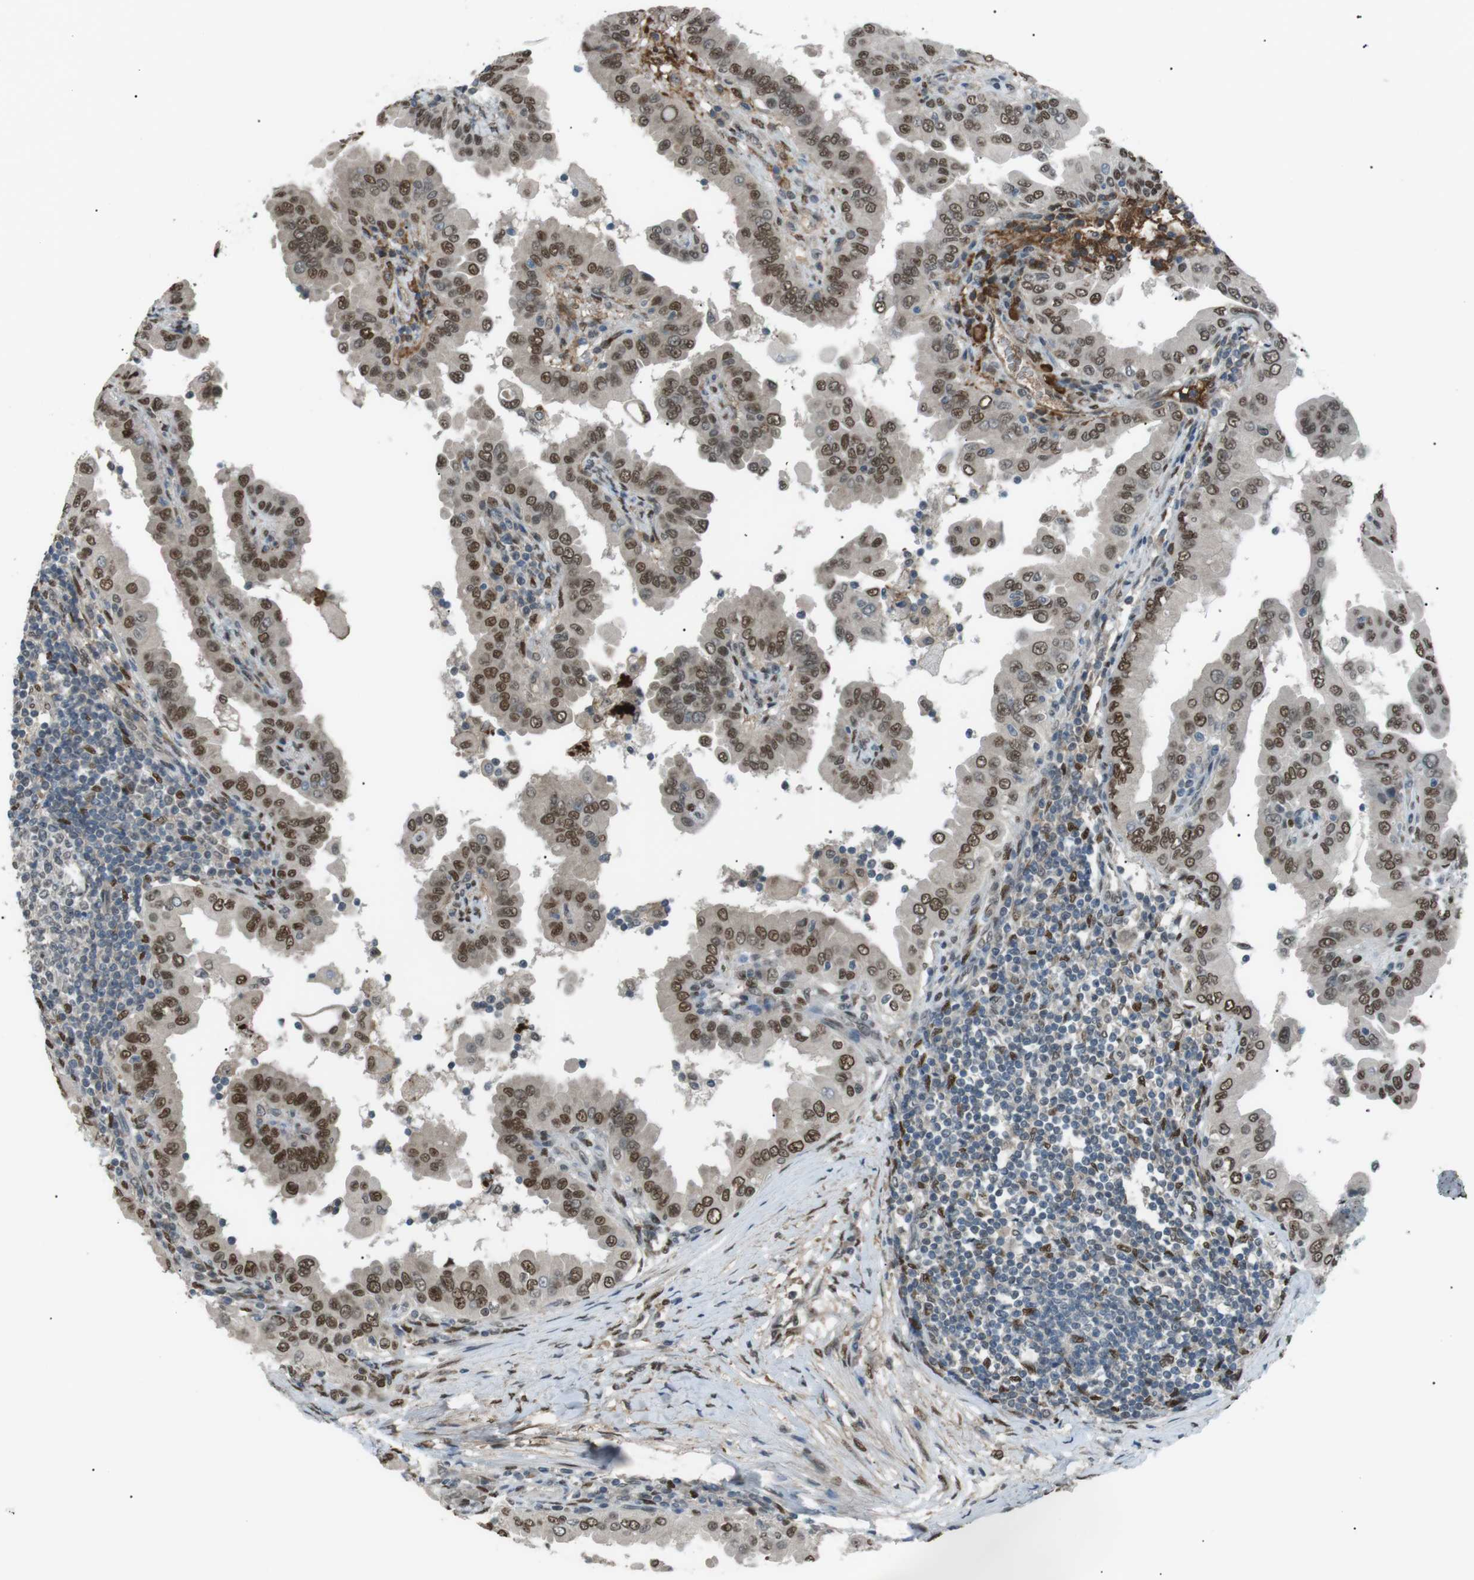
{"staining": {"intensity": "moderate", "quantity": ">75%", "location": "nuclear"}, "tissue": "thyroid cancer", "cell_type": "Tumor cells", "image_type": "cancer", "snomed": [{"axis": "morphology", "description": "Papillary adenocarcinoma, NOS"}, {"axis": "topography", "description": "Thyroid gland"}], "caption": "Immunohistochemistry of papillary adenocarcinoma (thyroid) exhibits medium levels of moderate nuclear positivity in about >75% of tumor cells. (Brightfield microscopy of DAB IHC at high magnification).", "gene": "SRPK2", "patient": {"sex": "male", "age": 33}}